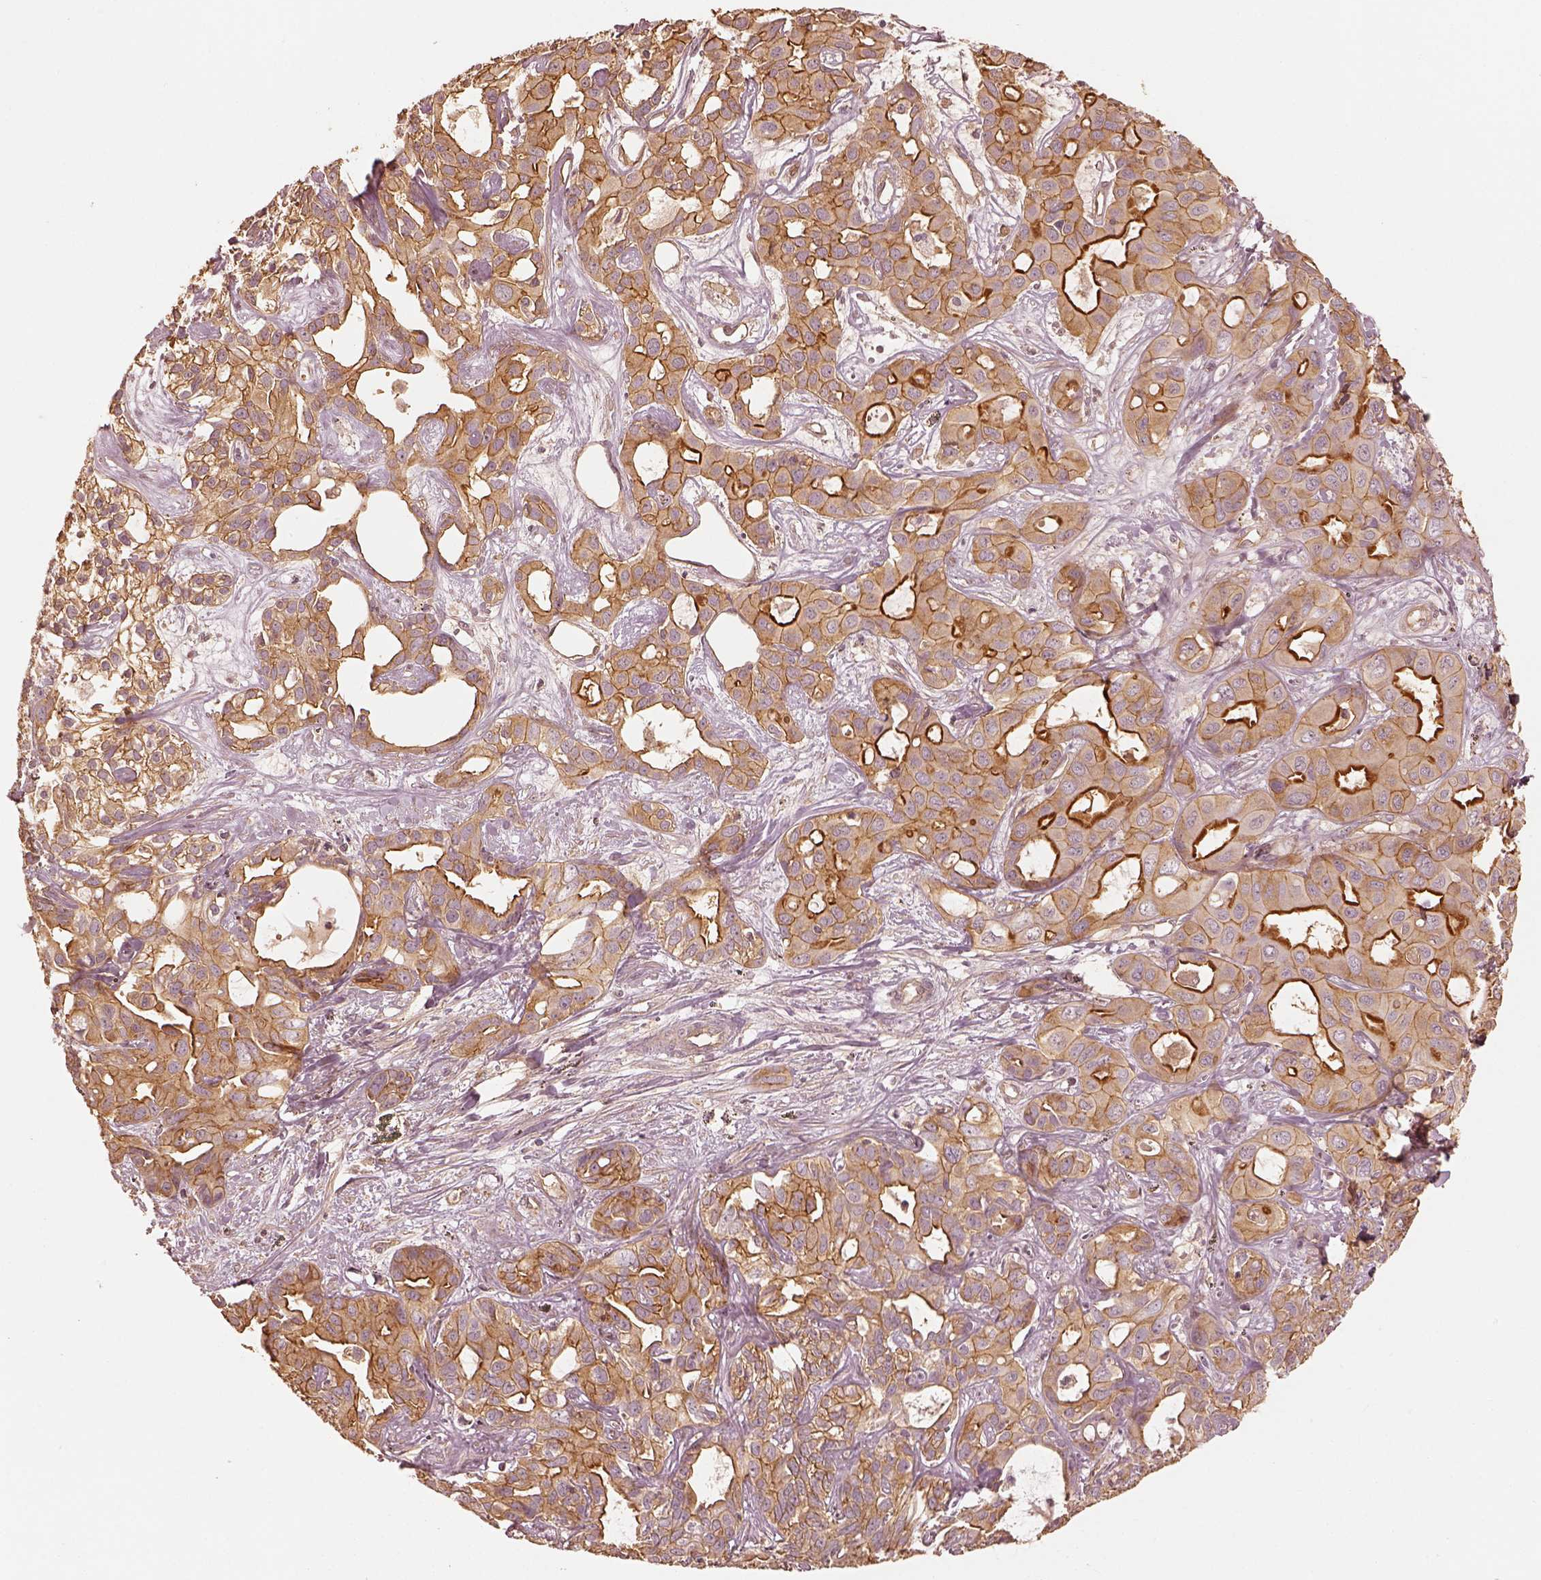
{"staining": {"intensity": "strong", "quantity": "25%-75%", "location": "cytoplasmic/membranous"}, "tissue": "liver cancer", "cell_type": "Tumor cells", "image_type": "cancer", "snomed": [{"axis": "morphology", "description": "Cholangiocarcinoma"}, {"axis": "topography", "description": "Liver"}], "caption": "Protein staining displays strong cytoplasmic/membranous positivity in about 25%-75% of tumor cells in liver cancer (cholangiocarcinoma). The staining was performed using DAB (3,3'-diaminobenzidine) to visualize the protein expression in brown, while the nuclei were stained in blue with hematoxylin (Magnification: 20x).", "gene": "WDR7", "patient": {"sex": "female", "age": 60}}